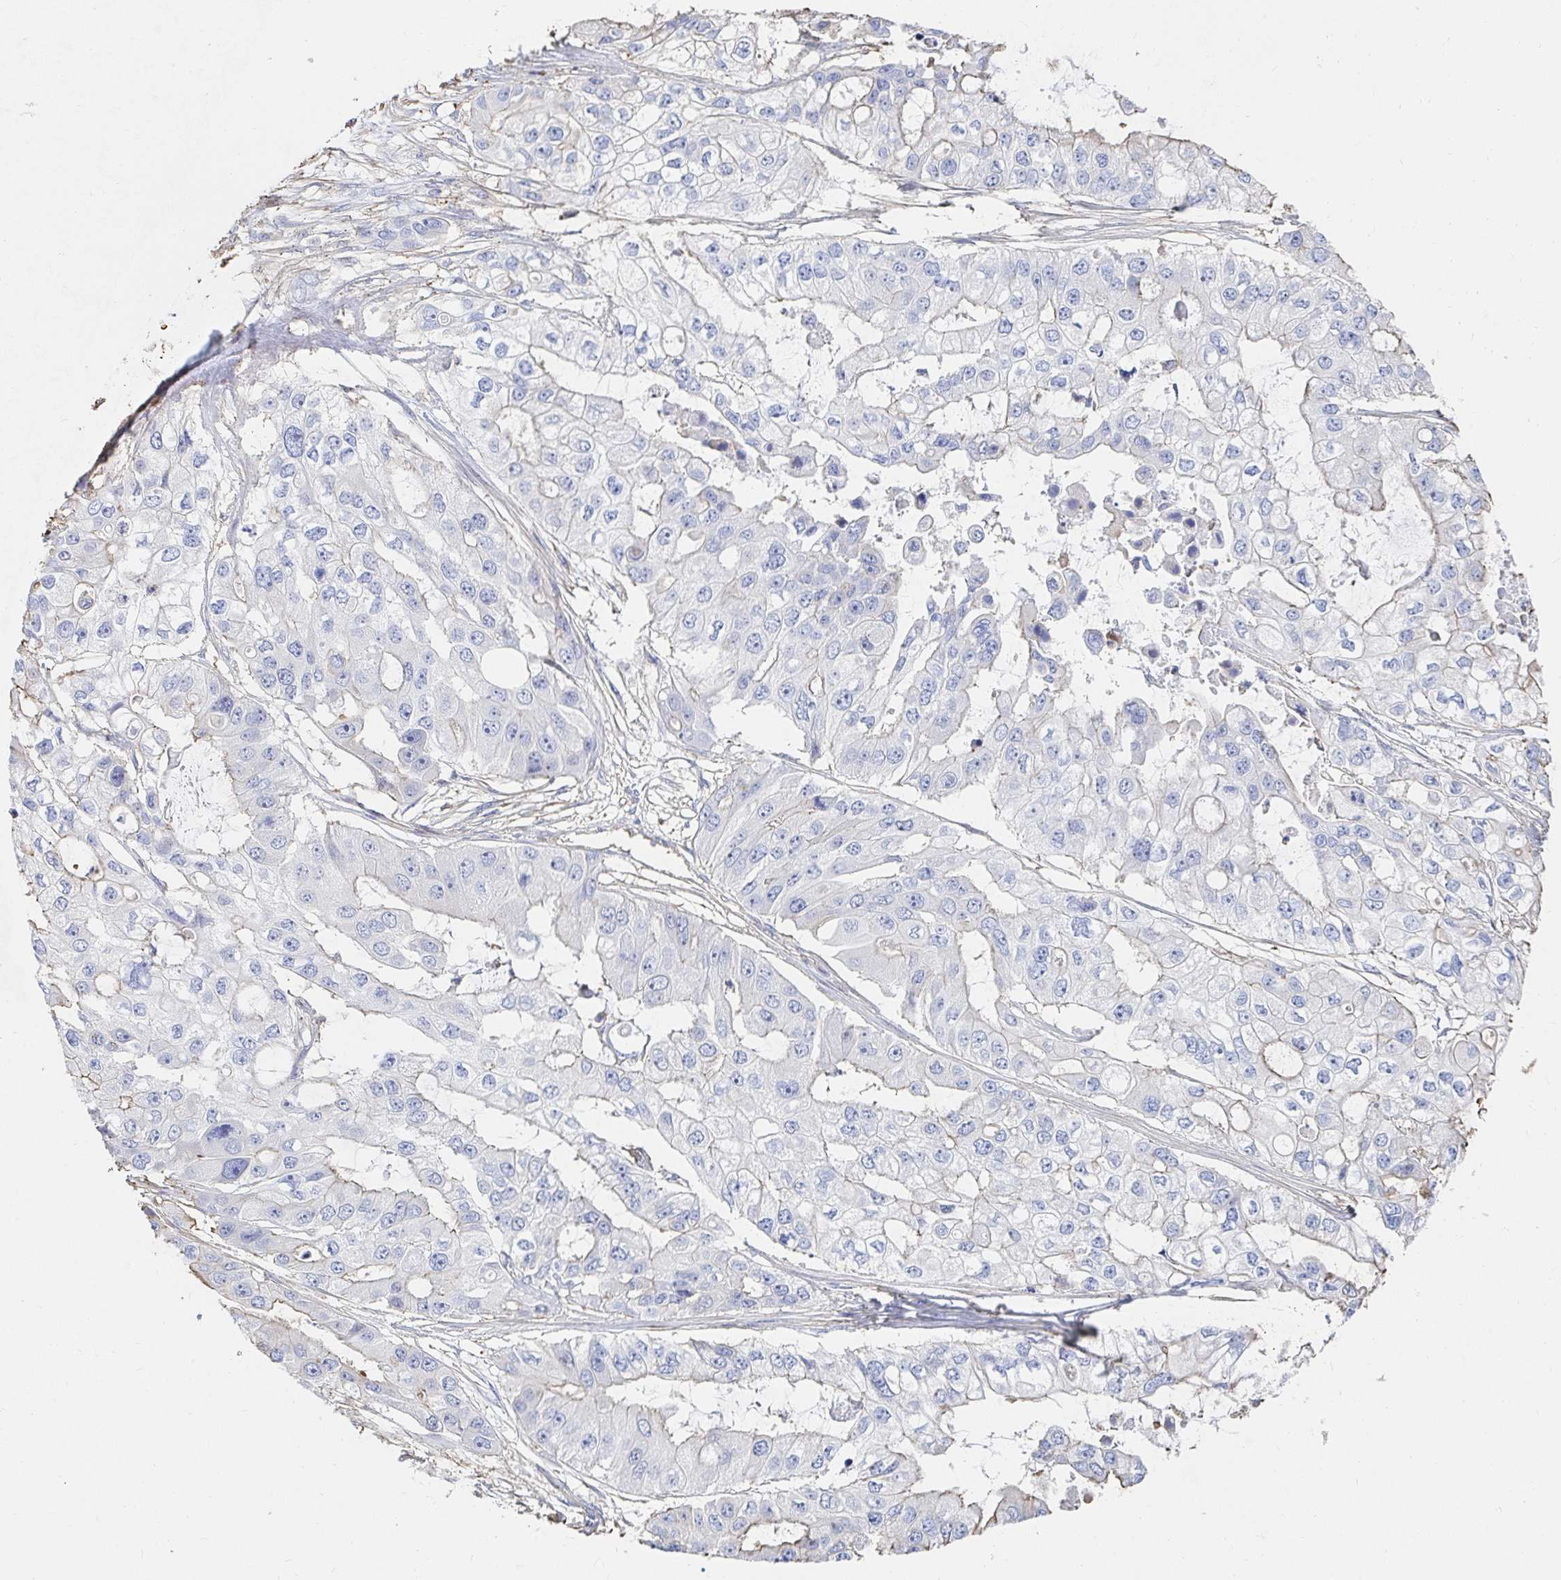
{"staining": {"intensity": "negative", "quantity": "none", "location": "none"}, "tissue": "ovarian cancer", "cell_type": "Tumor cells", "image_type": "cancer", "snomed": [{"axis": "morphology", "description": "Cystadenocarcinoma, serous, NOS"}, {"axis": "topography", "description": "Ovary"}], "caption": "Immunohistochemistry micrograph of human ovarian cancer stained for a protein (brown), which displays no staining in tumor cells. (DAB (3,3'-diaminobenzidine) IHC visualized using brightfield microscopy, high magnification).", "gene": "PTPN14", "patient": {"sex": "female", "age": 56}}